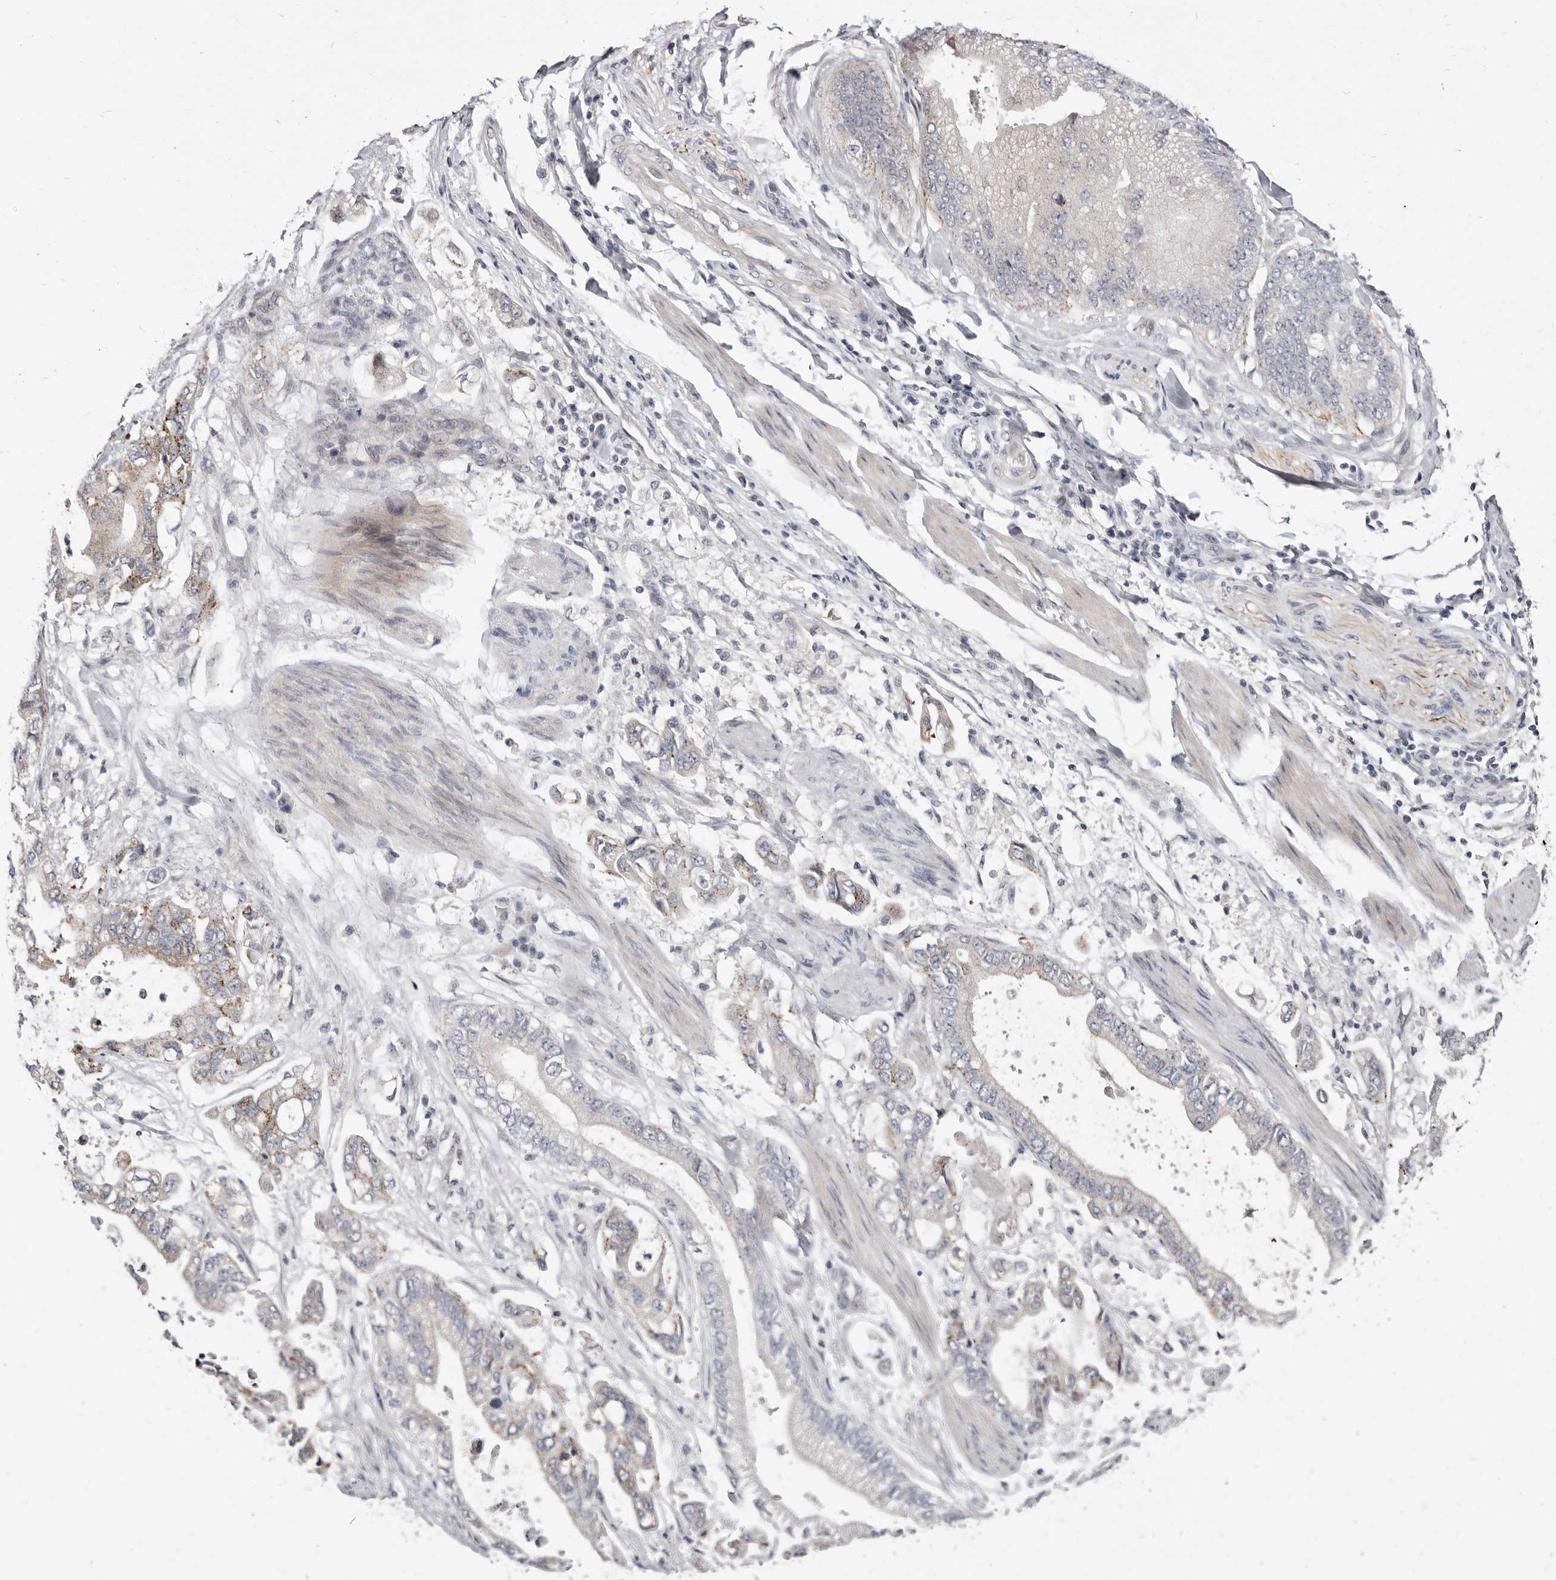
{"staining": {"intensity": "weak", "quantity": "<25%", "location": "cytoplasmic/membranous"}, "tissue": "stomach cancer", "cell_type": "Tumor cells", "image_type": "cancer", "snomed": [{"axis": "morphology", "description": "Normal tissue, NOS"}, {"axis": "morphology", "description": "Adenocarcinoma, NOS"}, {"axis": "topography", "description": "Stomach"}], "caption": "This is an immunohistochemistry histopathology image of stomach cancer. There is no expression in tumor cells.", "gene": "KLHL4", "patient": {"sex": "male", "age": 62}}